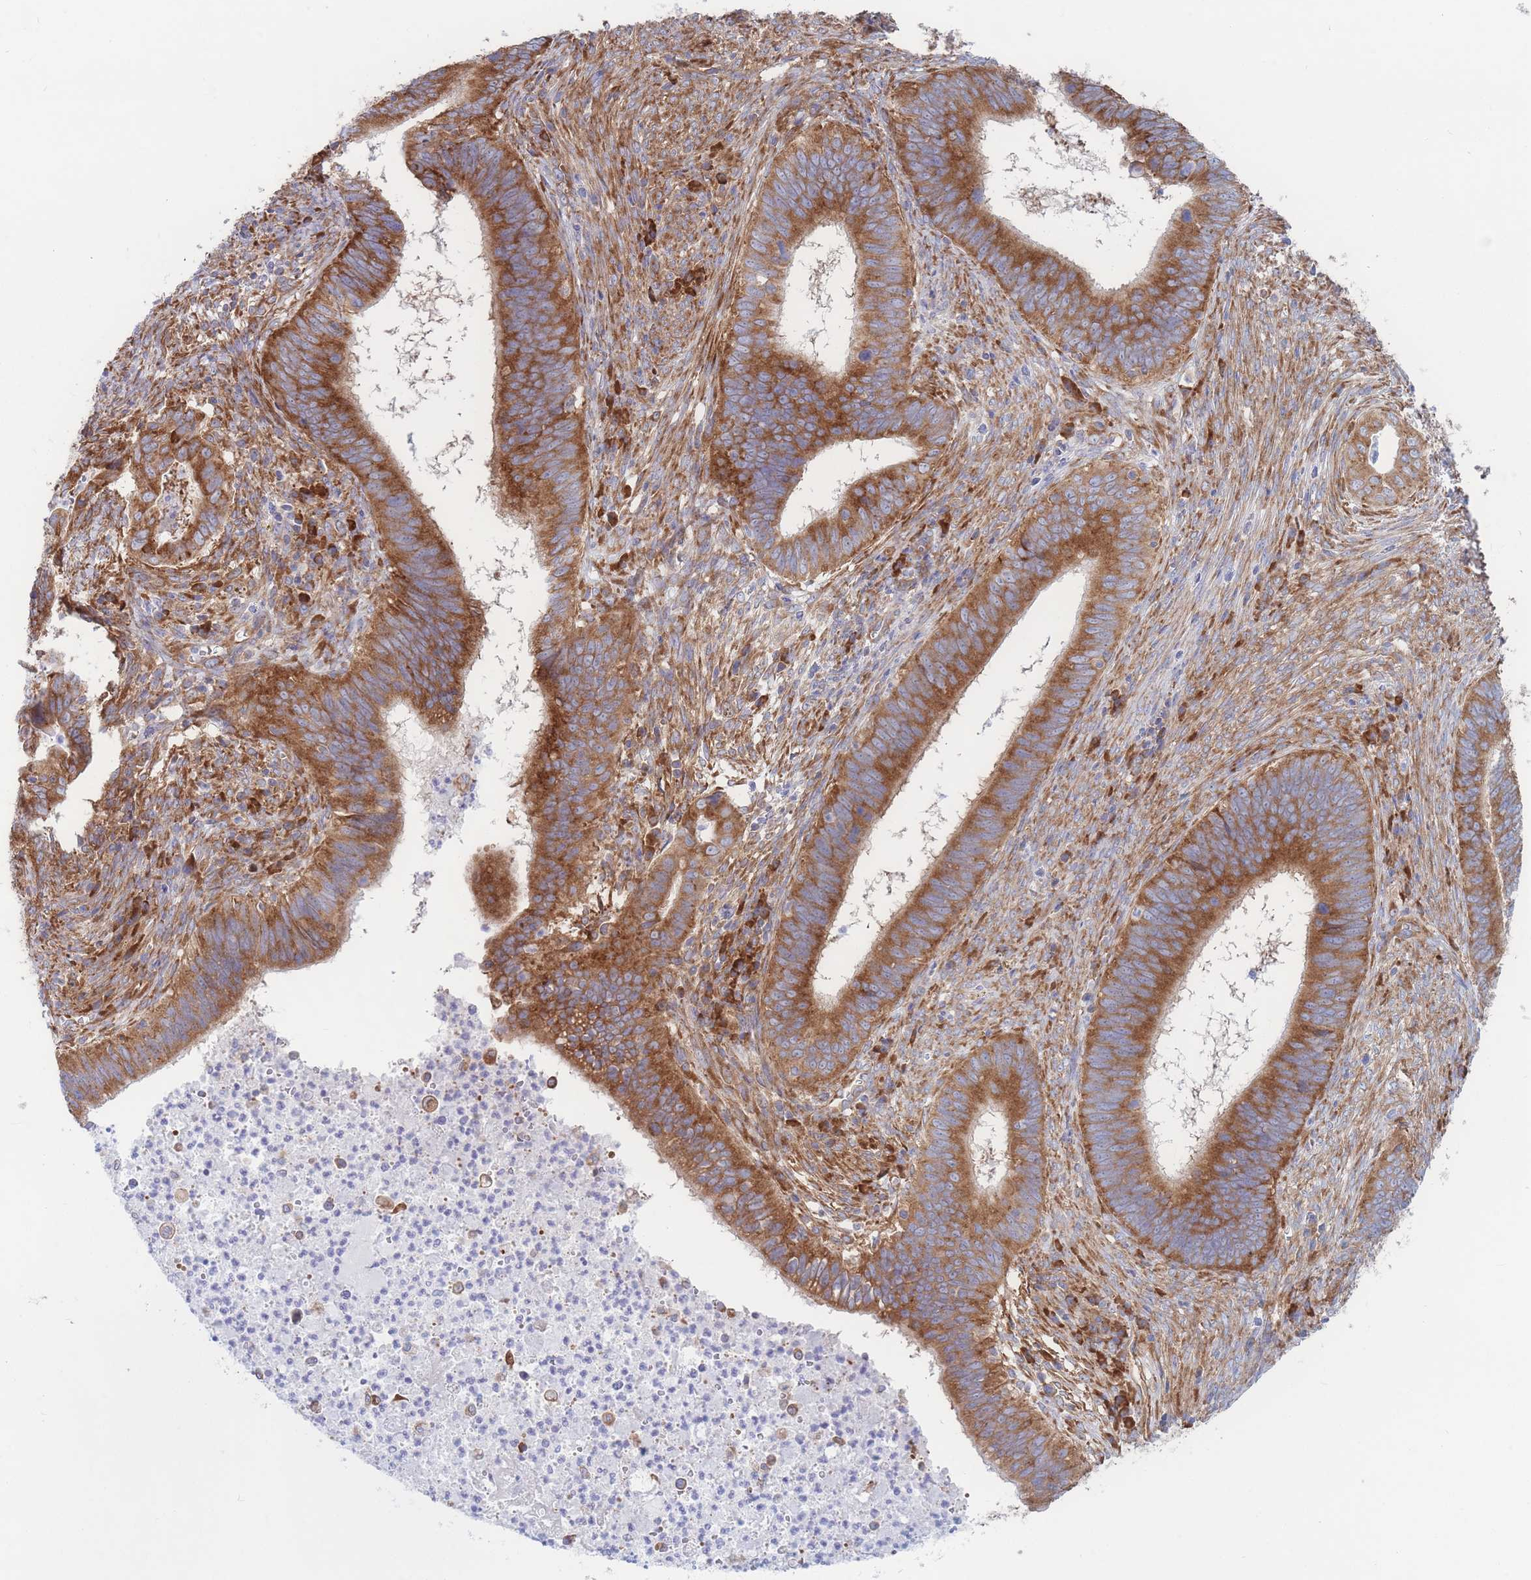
{"staining": {"intensity": "strong", "quantity": ">75%", "location": "cytoplasmic/membranous"}, "tissue": "cervical cancer", "cell_type": "Tumor cells", "image_type": "cancer", "snomed": [{"axis": "morphology", "description": "Adenocarcinoma, NOS"}, {"axis": "topography", "description": "Cervix"}], "caption": "Protein expression by IHC displays strong cytoplasmic/membranous expression in about >75% of tumor cells in cervical adenocarcinoma.", "gene": "RPL8", "patient": {"sex": "female", "age": 42}}